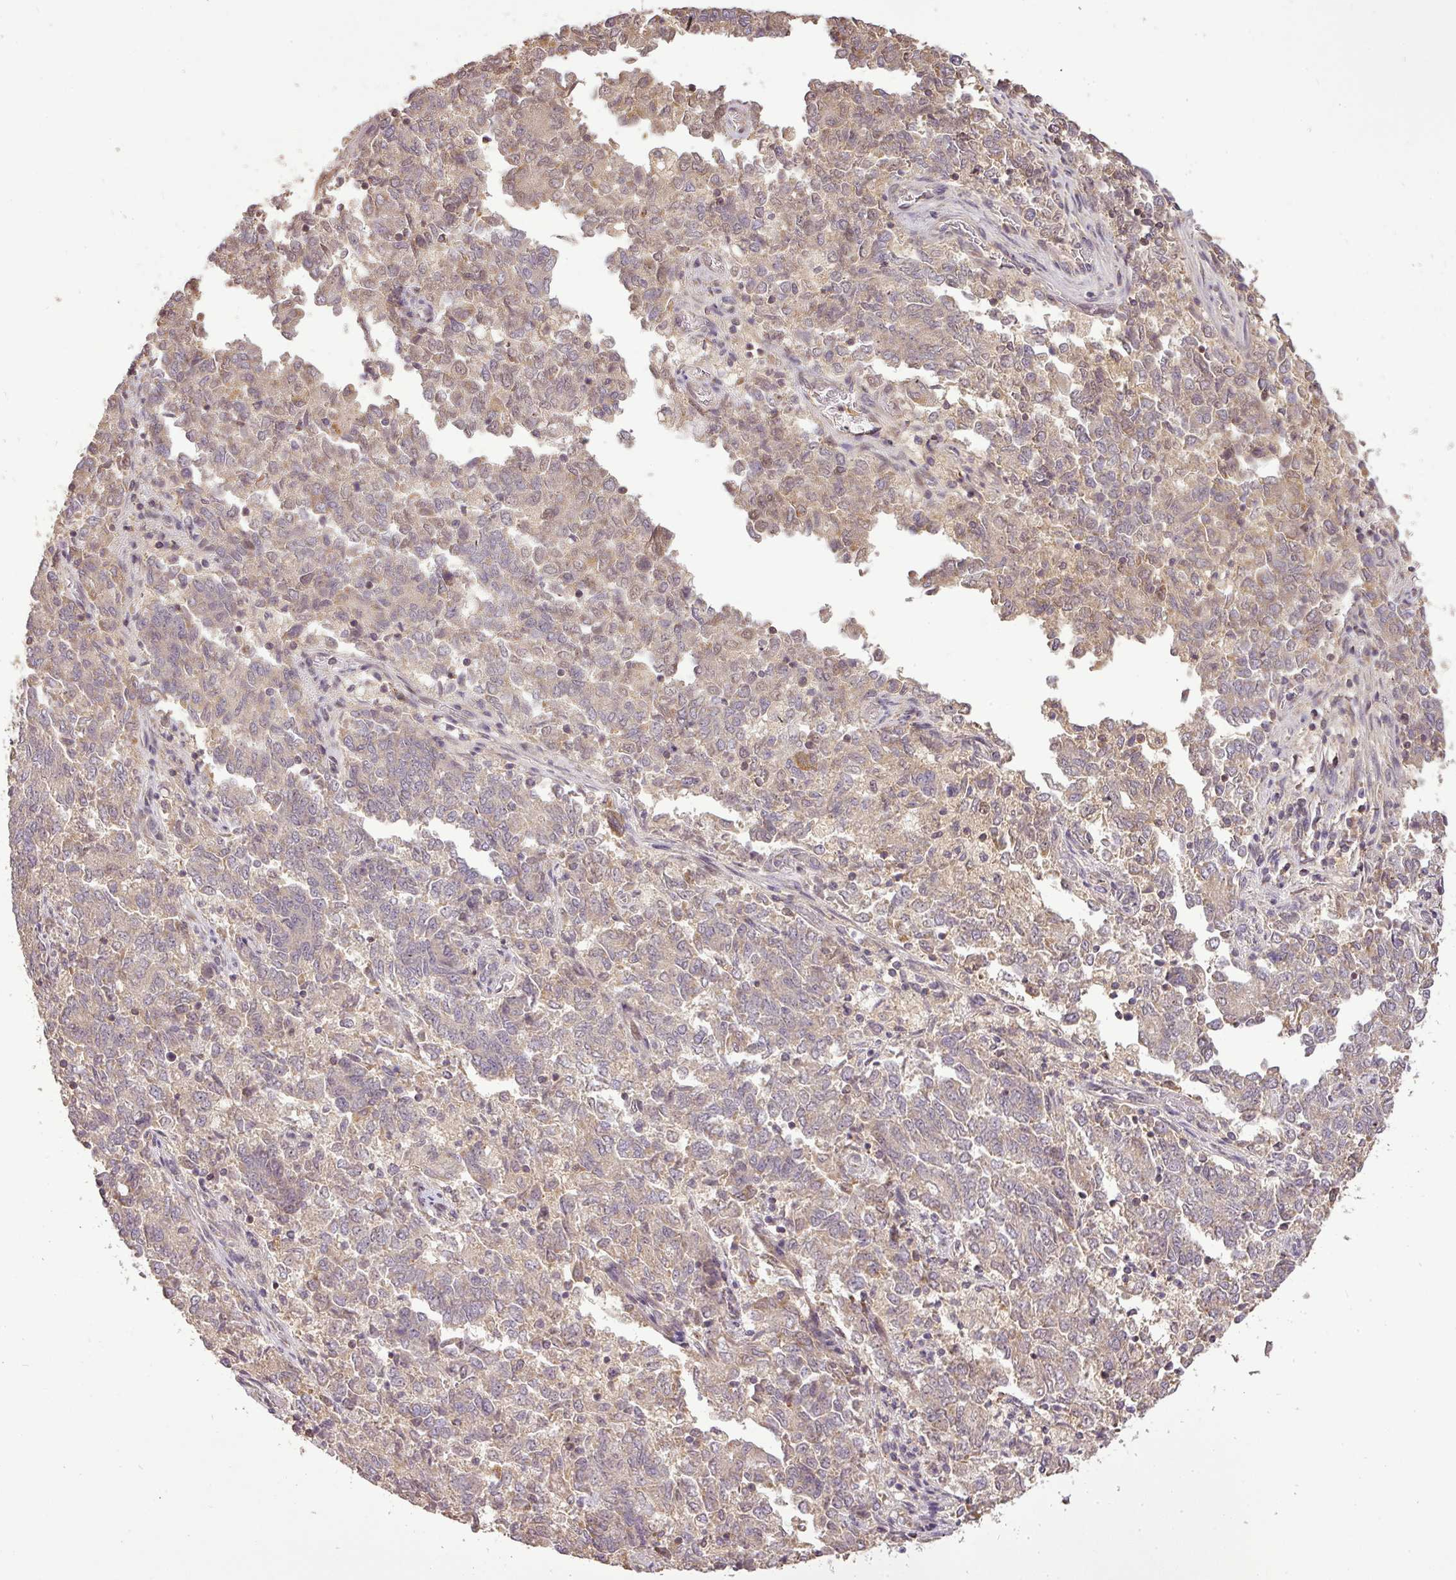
{"staining": {"intensity": "weak", "quantity": "<25%", "location": "cytoplasmic/membranous,nuclear"}, "tissue": "endometrial cancer", "cell_type": "Tumor cells", "image_type": "cancer", "snomed": [{"axis": "morphology", "description": "Adenocarcinoma, NOS"}, {"axis": "topography", "description": "Endometrium"}], "caption": "Endometrial cancer (adenocarcinoma) stained for a protein using IHC shows no staining tumor cells.", "gene": "FAIM", "patient": {"sex": "female", "age": 80}}